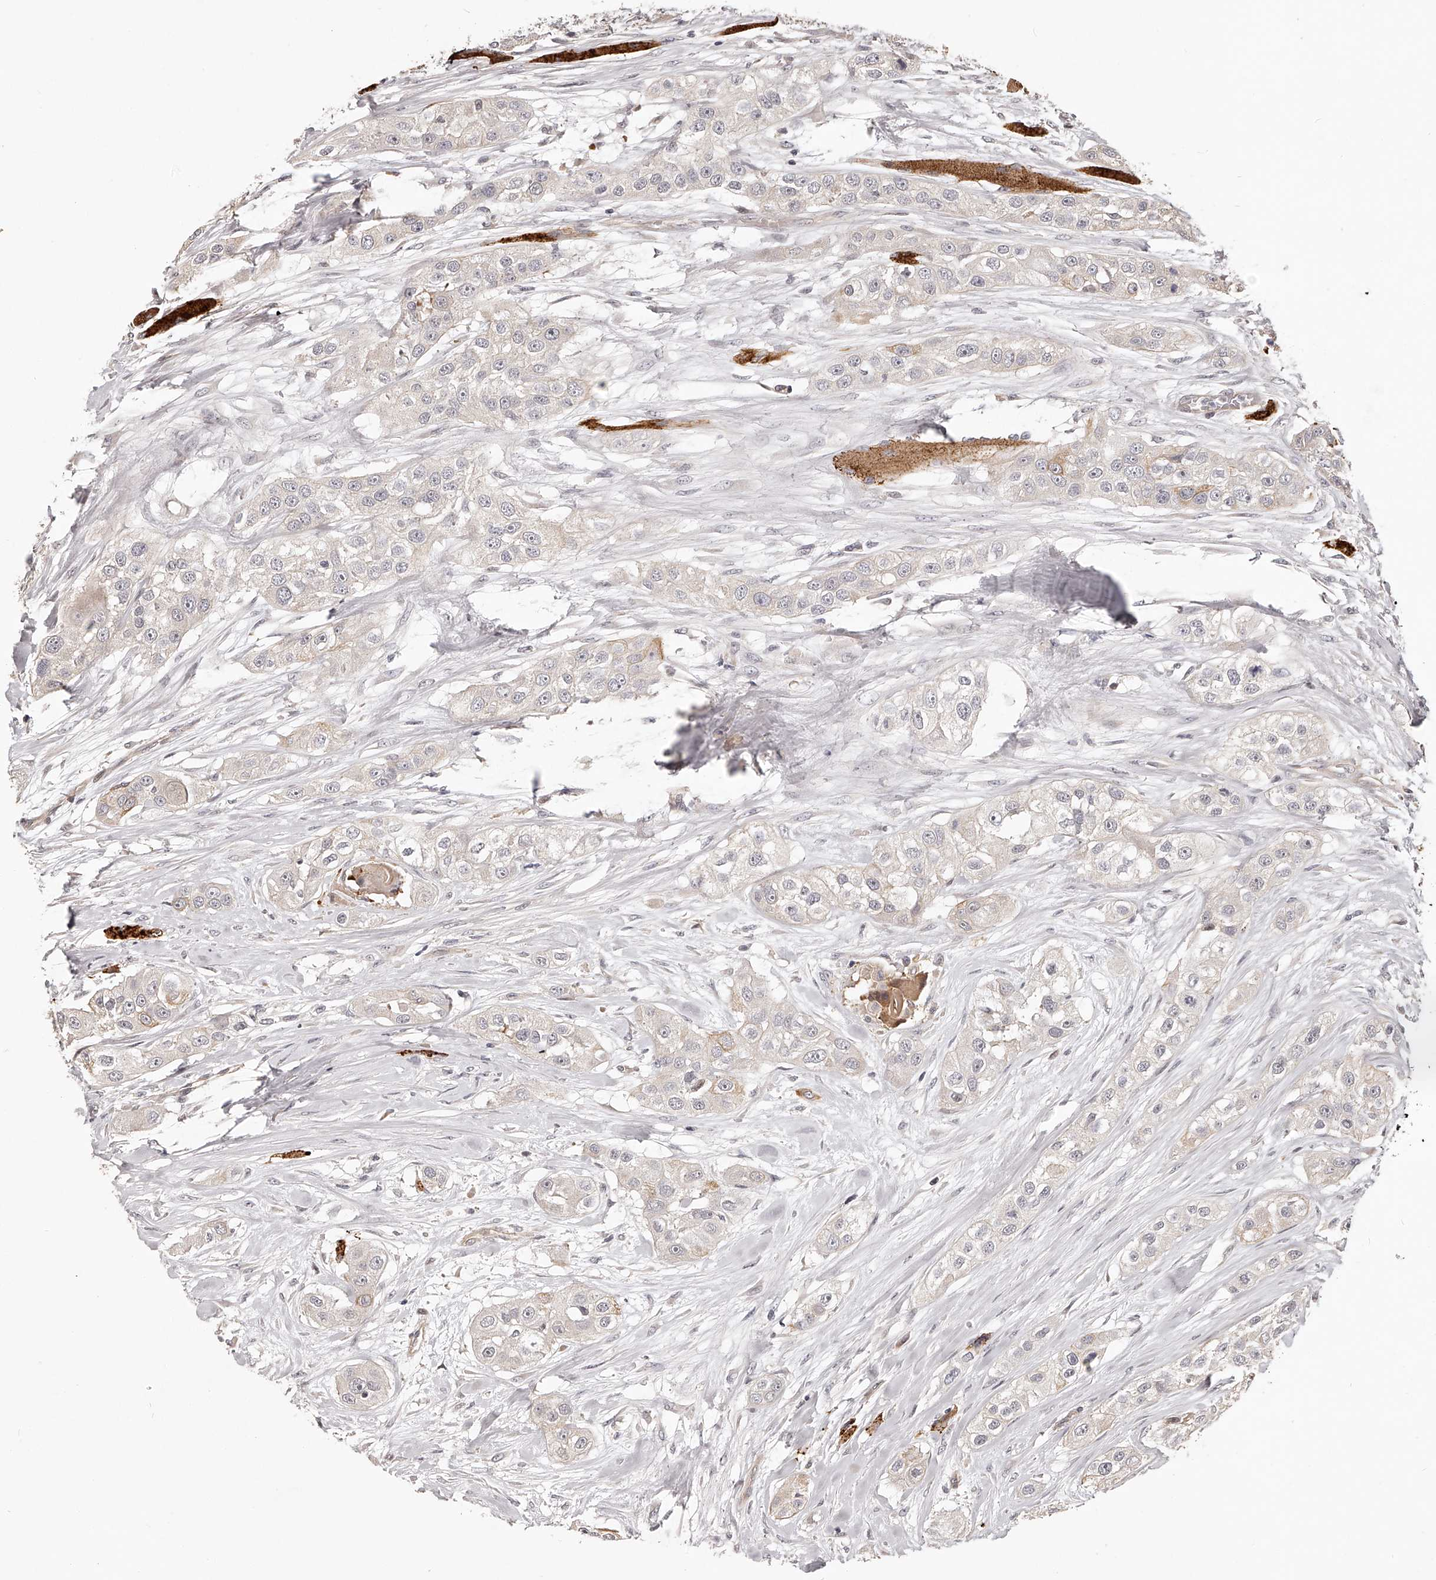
{"staining": {"intensity": "weak", "quantity": "<25%", "location": "cytoplasmic/membranous"}, "tissue": "head and neck cancer", "cell_type": "Tumor cells", "image_type": "cancer", "snomed": [{"axis": "morphology", "description": "Normal tissue, NOS"}, {"axis": "morphology", "description": "Squamous cell carcinoma, NOS"}, {"axis": "topography", "description": "Skeletal muscle"}, {"axis": "topography", "description": "Head-Neck"}], "caption": "Immunohistochemical staining of human head and neck squamous cell carcinoma displays no significant expression in tumor cells.", "gene": "ZNF582", "patient": {"sex": "male", "age": 51}}